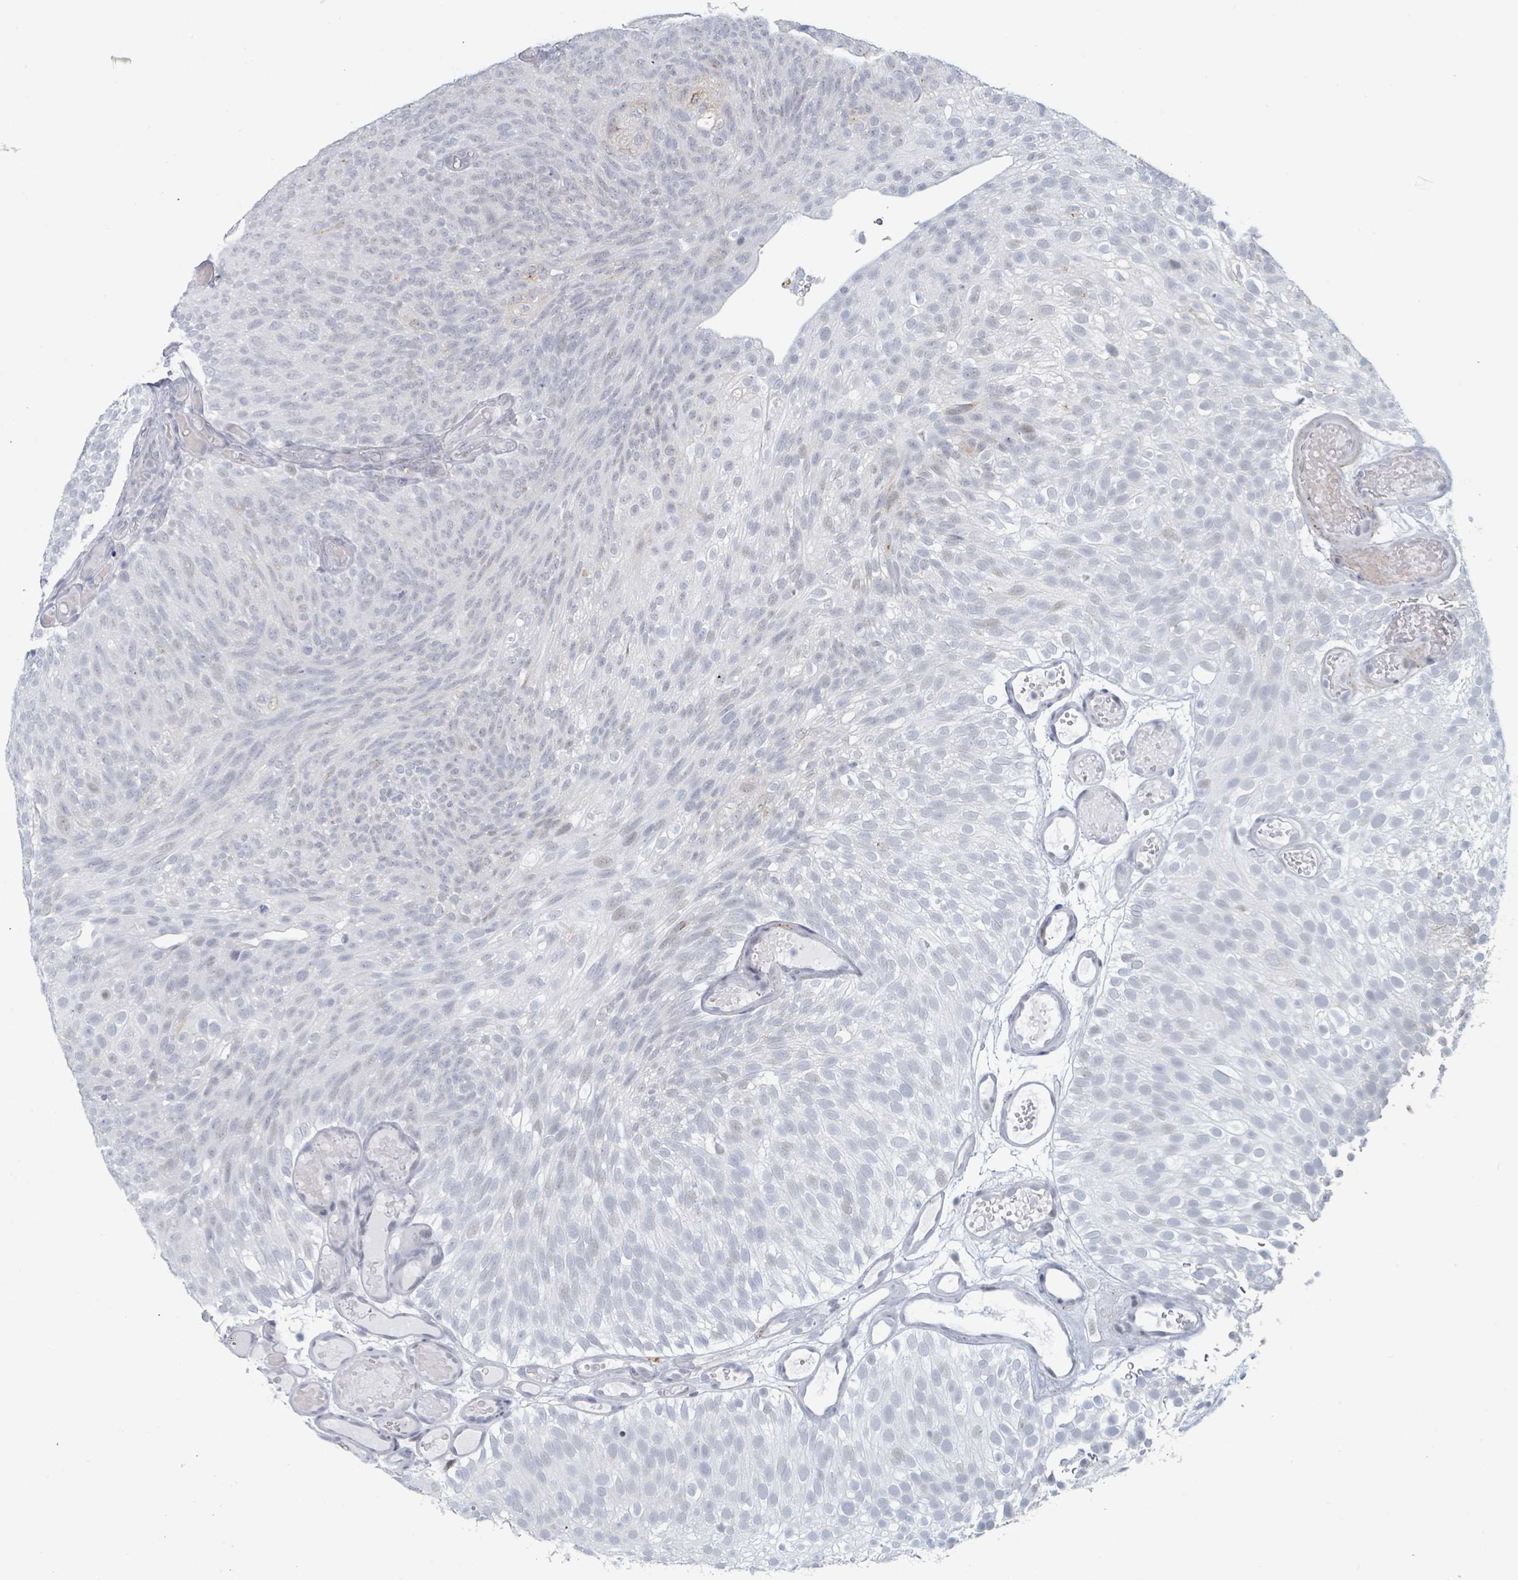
{"staining": {"intensity": "negative", "quantity": "none", "location": "none"}, "tissue": "urothelial cancer", "cell_type": "Tumor cells", "image_type": "cancer", "snomed": [{"axis": "morphology", "description": "Urothelial carcinoma, Low grade"}, {"axis": "topography", "description": "Urinary bladder"}], "caption": "Histopathology image shows no protein positivity in tumor cells of urothelial cancer tissue.", "gene": "GPR15LG", "patient": {"sex": "male", "age": 78}}